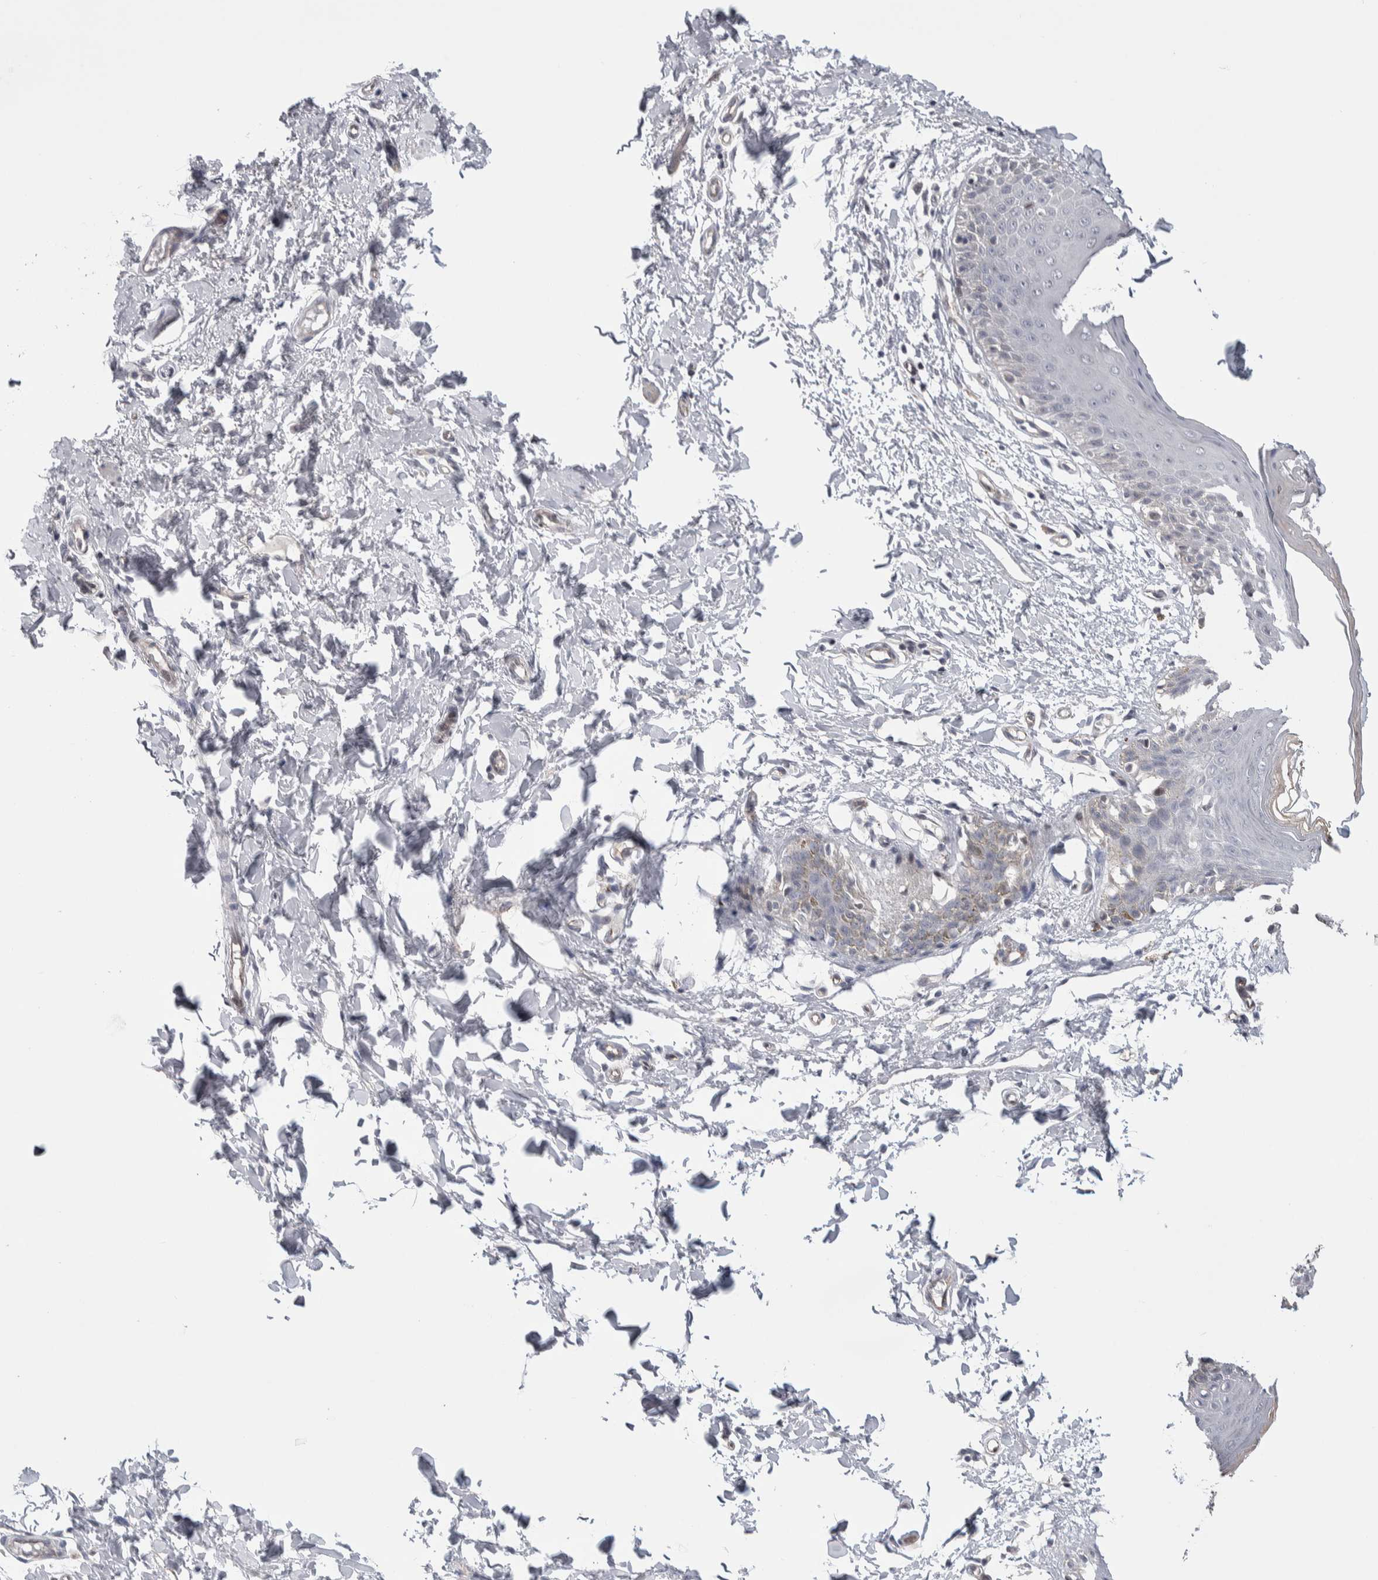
{"staining": {"intensity": "weak", "quantity": "<25%", "location": "cytoplasmic/membranous"}, "tissue": "skin", "cell_type": "Epidermal cells", "image_type": "normal", "snomed": [{"axis": "morphology", "description": "Normal tissue, NOS"}, {"axis": "topography", "description": "Vulva"}], "caption": "Immunohistochemical staining of normal skin shows no significant expression in epidermal cells. The staining is performed using DAB (3,3'-diaminobenzidine) brown chromogen with nuclei counter-stained in using hematoxylin.", "gene": "ZBTB49", "patient": {"sex": "female", "age": 66}}